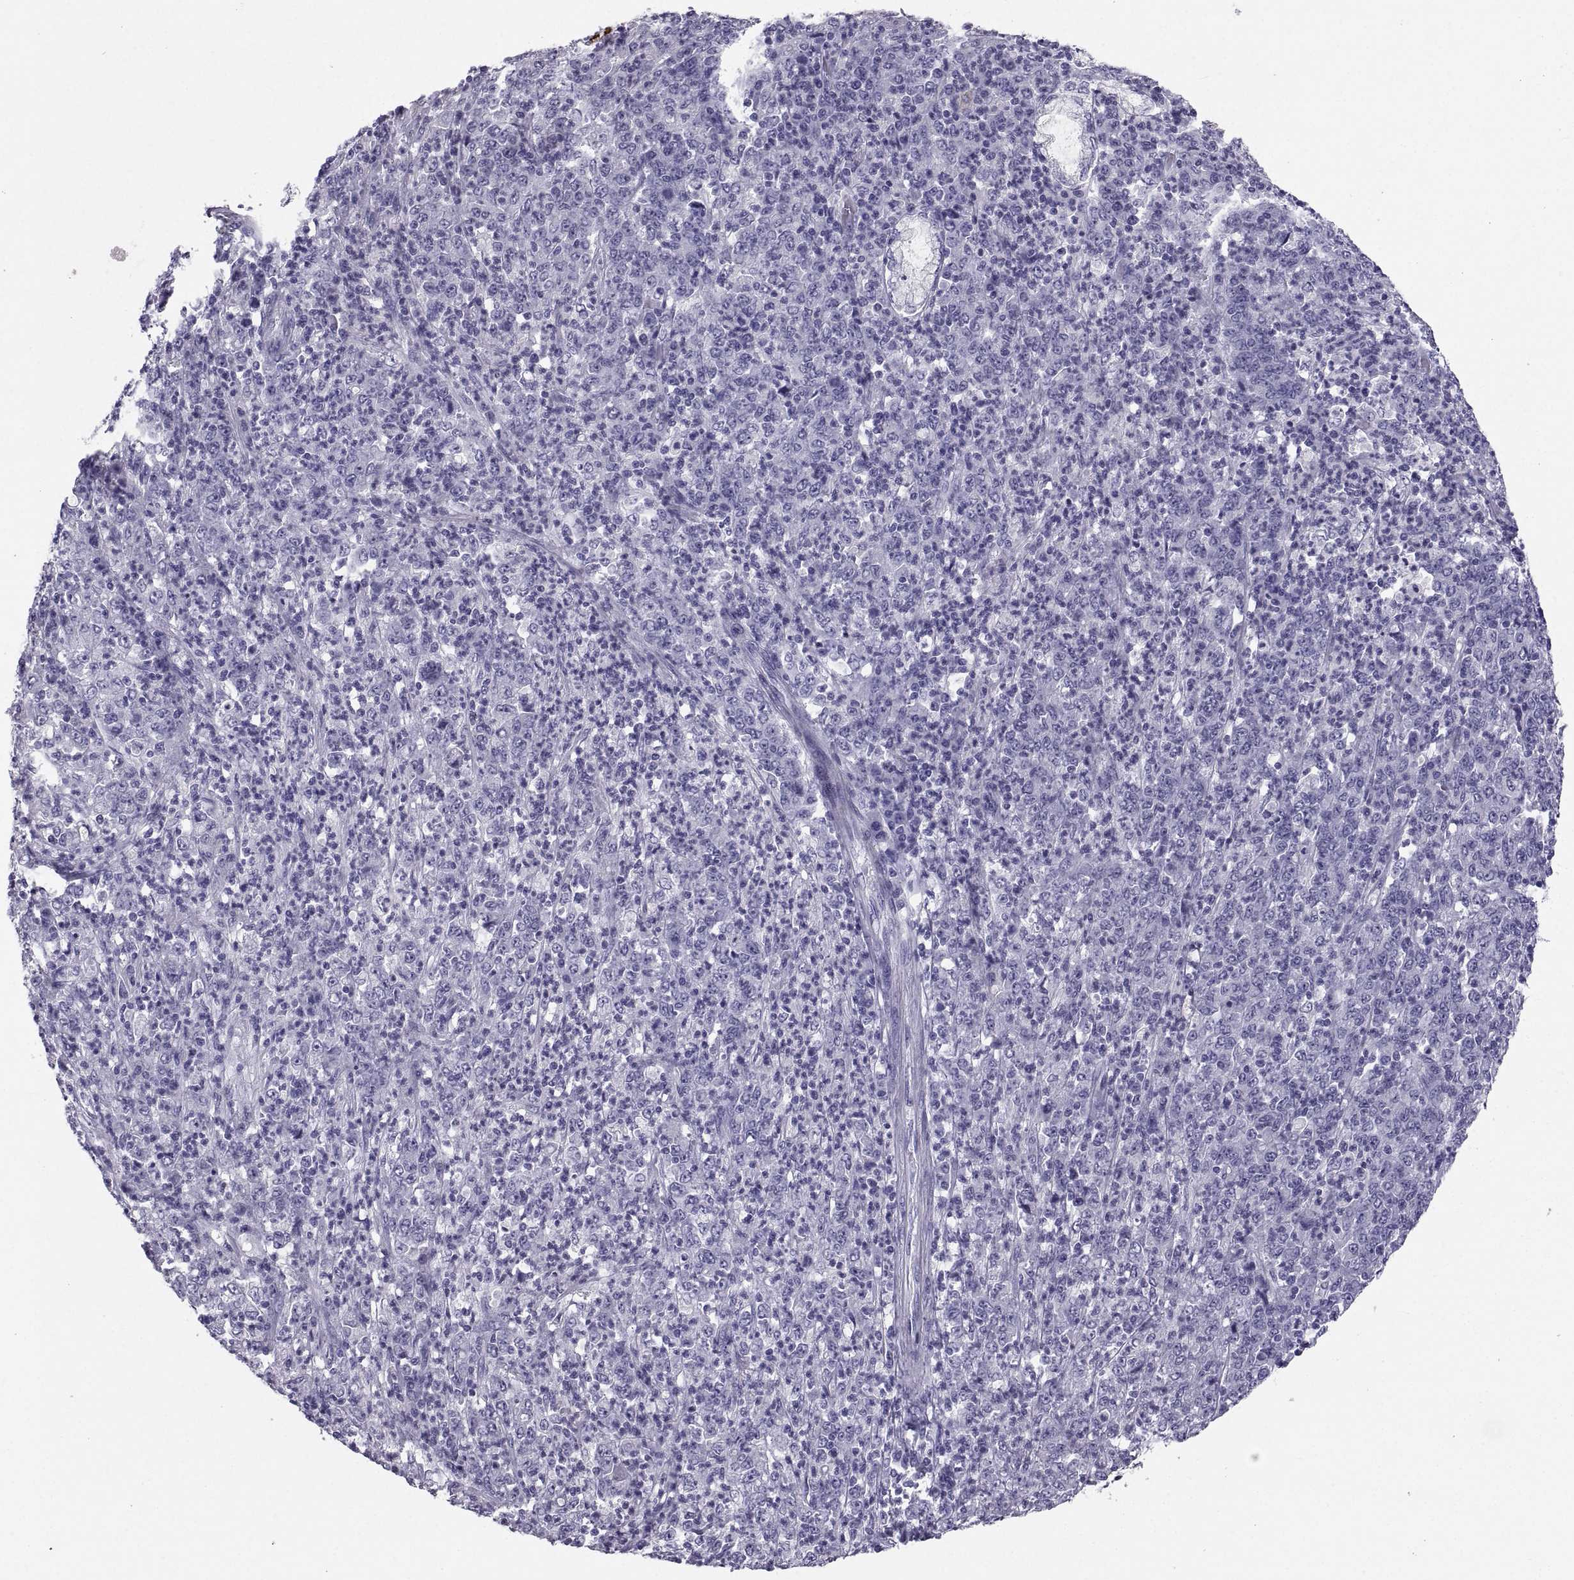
{"staining": {"intensity": "negative", "quantity": "none", "location": "none"}, "tissue": "stomach cancer", "cell_type": "Tumor cells", "image_type": "cancer", "snomed": [{"axis": "morphology", "description": "Adenocarcinoma, NOS"}, {"axis": "topography", "description": "Stomach, lower"}], "caption": "There is no significant positivity in tumor cells of stomach adenocarcinoma.", "gene": "PCSK1N", "patient": {"sex": "female", "age": 71}}